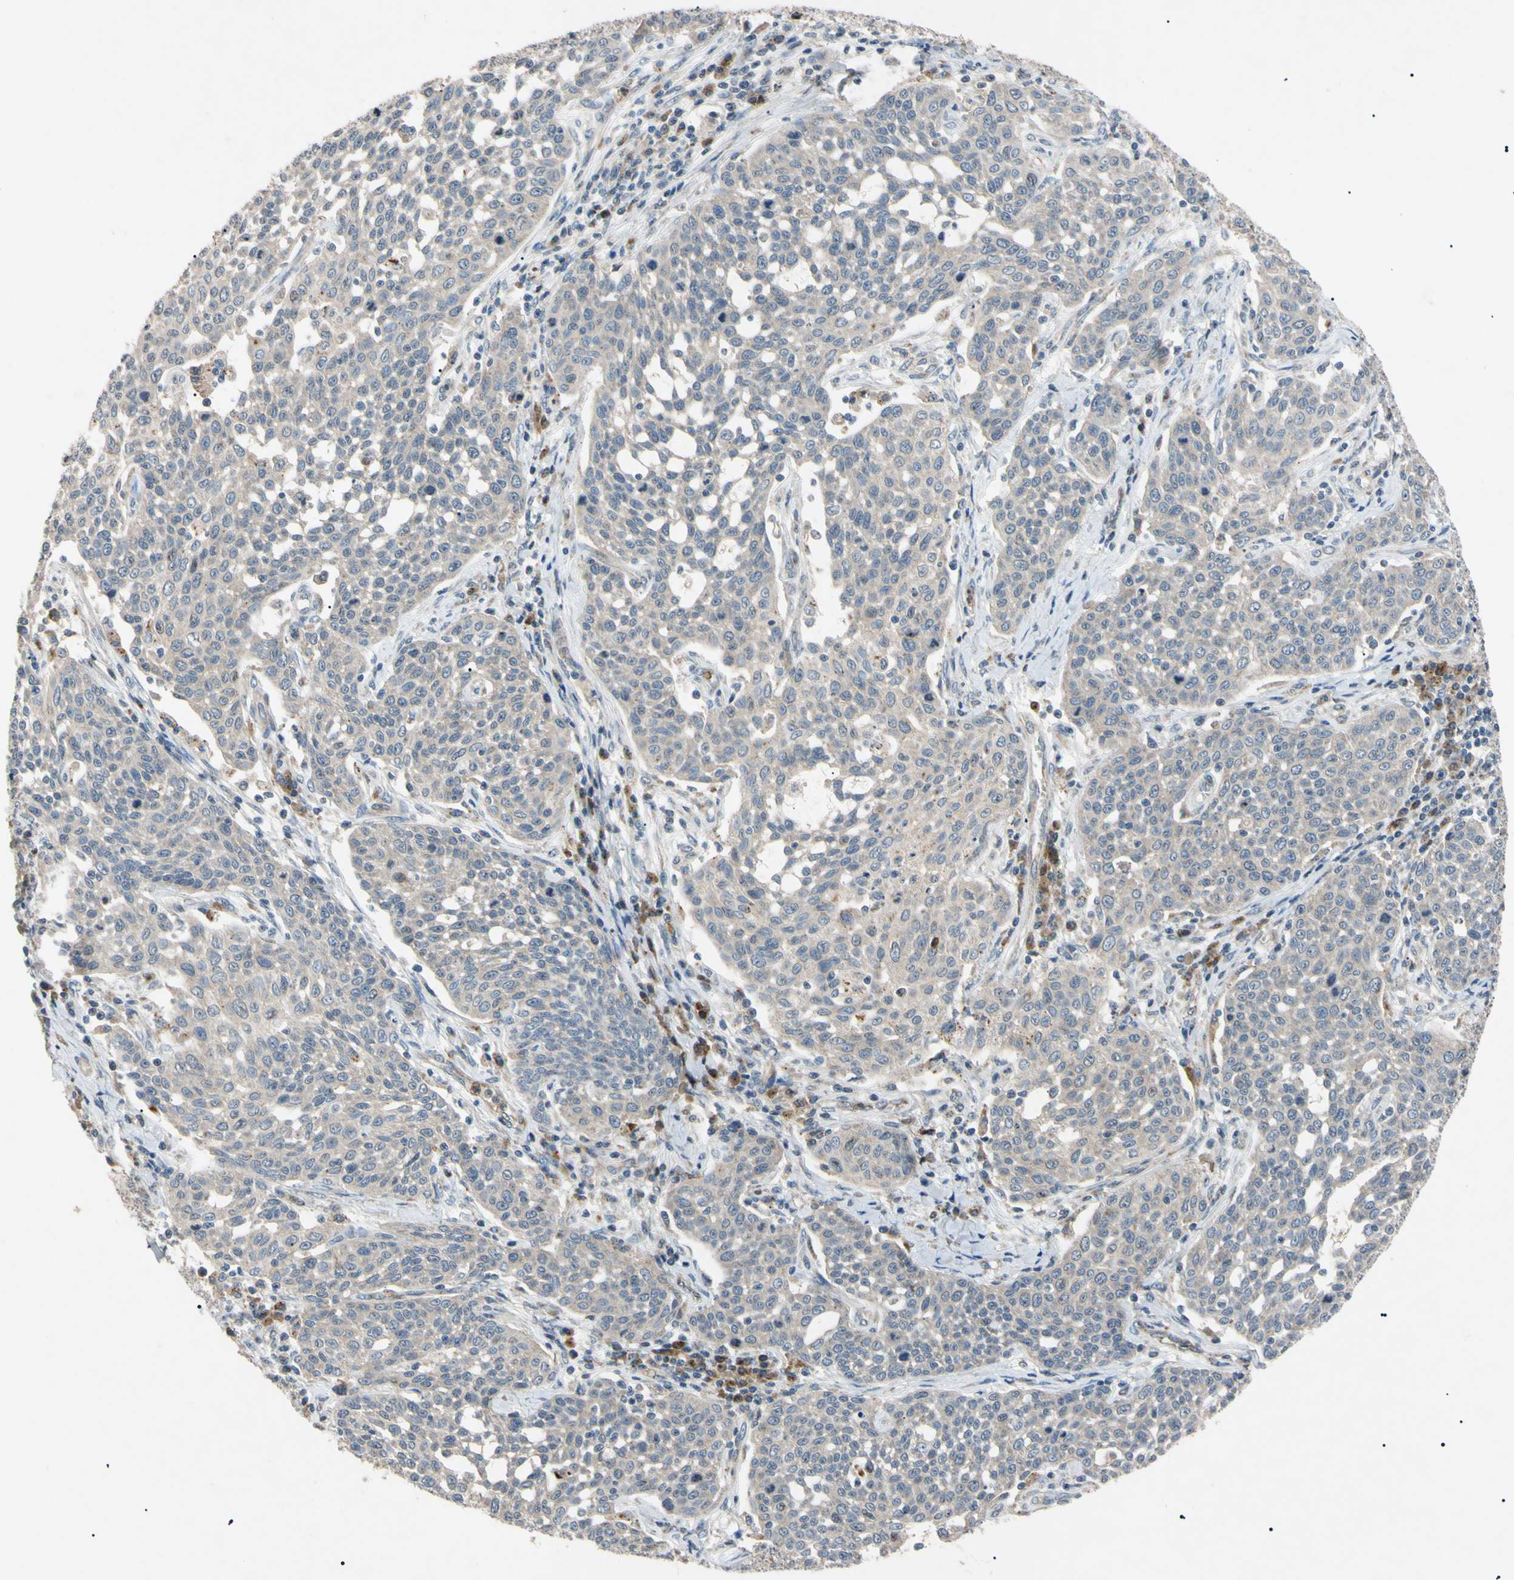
{"staining": {"intensity": "weak", "quantity": "25%-75%", "location": "cytoplasmic/membranous"}, "tissue": "cervical cancer", "cell_type": "Tumor cells", "image_type": "cancer", "snomed": [{"axis": "morphology", "description": "Squamous cell carcinoma, NOS"}, {"axis": "topography", "description": "Cervix"}], "caption": "IHC histopathology image of neoplastic tissue: human cervical cancer (squamous cell carcinoma) stained using immunohistochemistry (IHC) reveals low levels of weak protein expression localized specifically in the cytoplasmic/membranous of tumor cells, appearing as a cytoplasmic/membranous brown color.", "gene": "TUBB4A", "patient": {"sex": "female", "age": 34}}